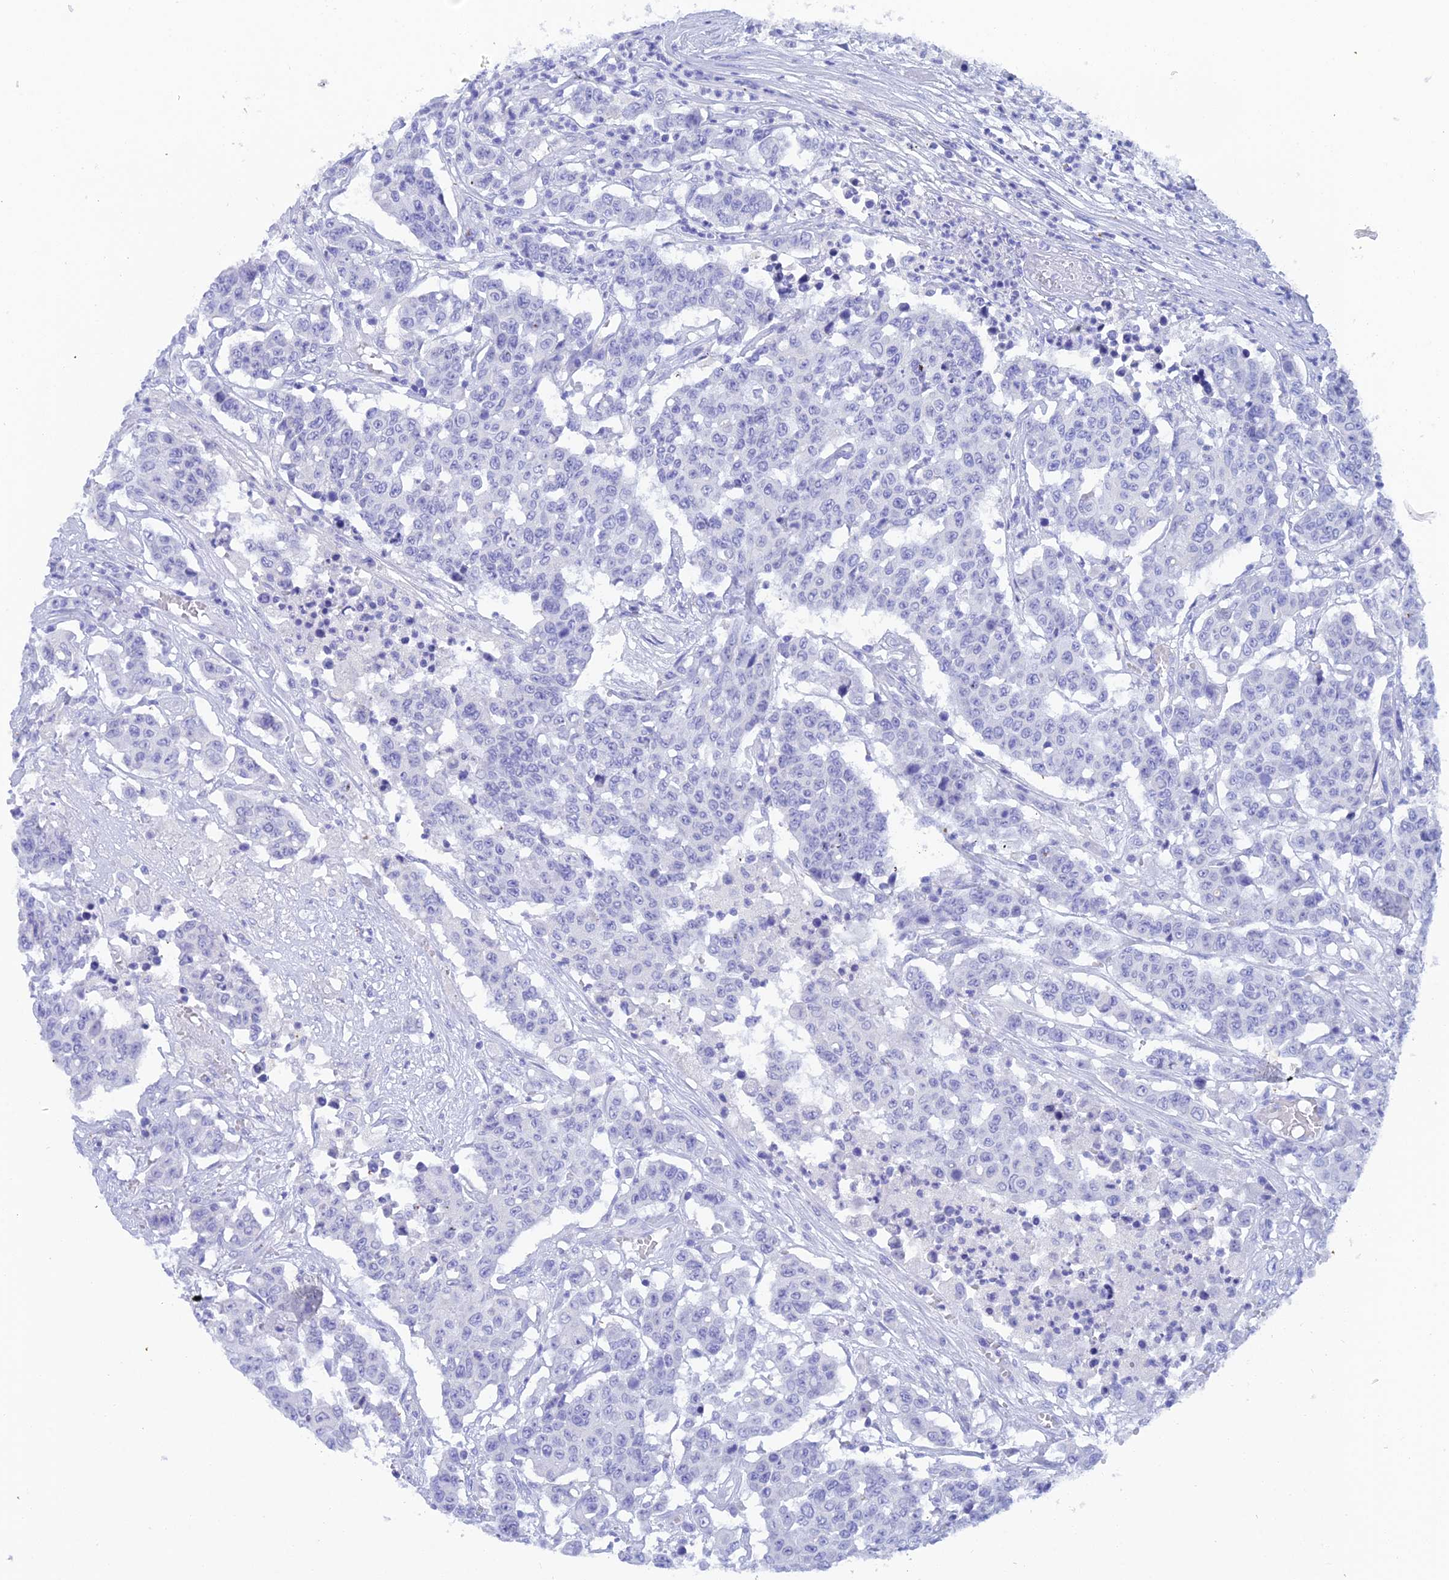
{"staining": {"intensity": "negative", "quantity": "none", "location": "none"}, "tissue": "colorectal cancer", "cell_type": "Tumor cells", "image_type": "cancer", "snomed": [{"axis": "morphology", "description": "Adenocarcinoma, NOS"}, {"axis": "topography", "description": "Colon"}], "caption": "Immunohistochemistry micrograph of colorectal adenocarcinoma stained for a protein (brown), which shows no staining in tumor cells.", "gene": "REG1A", "patient": {"sex": "male", "age": 51}}